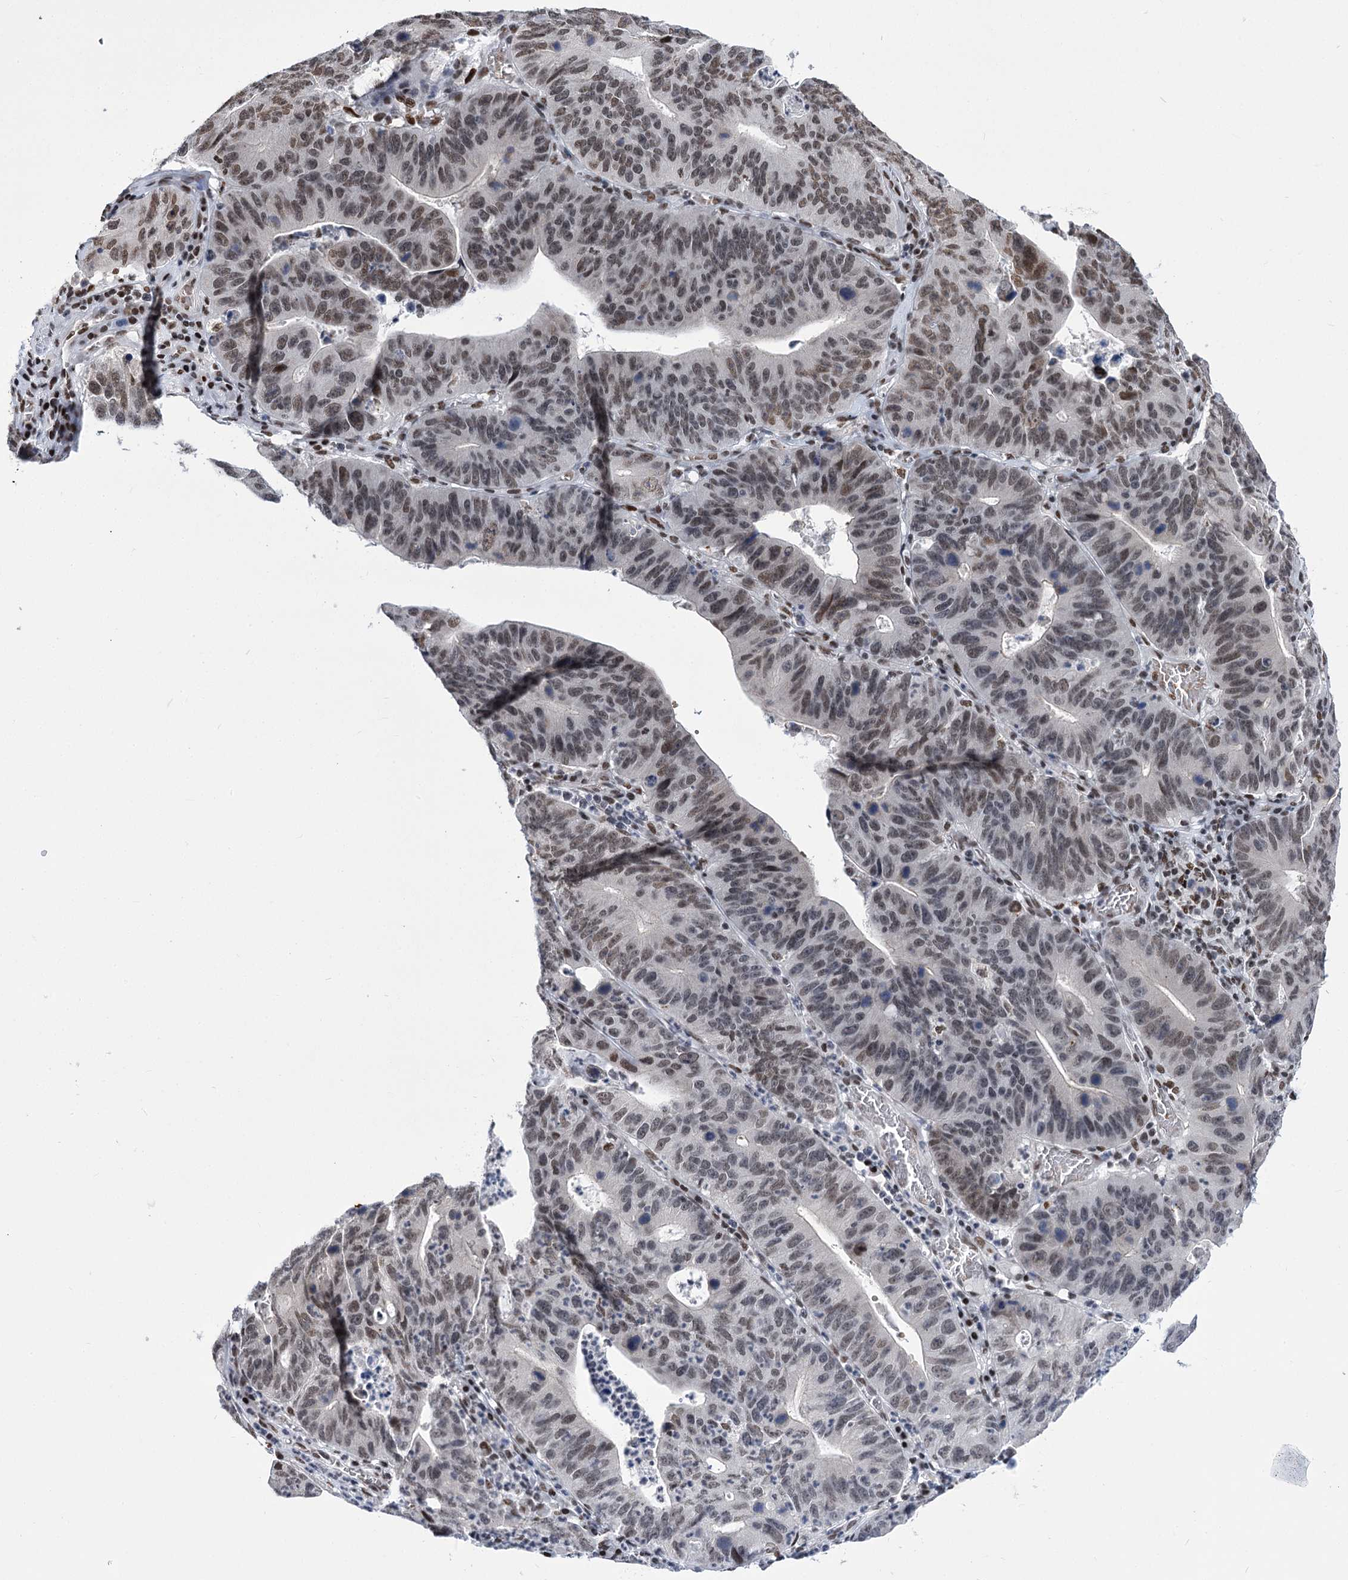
{"staining": {"intensity": "weak", "quantity": ">75%", "location": "nuclear"}, "tissue": "stomach cancer", "cell_type": "Tumor cells", "image_type": "cancer", "snomed": [{"axis": "morphology", "description": "Adenocarcinoma, NOS"}, {"axis": "topography", "description": "Stomach"}], "caption": "An IHC micrograph of neoplastic tissue is shown. Protein staining in brown shows weak nuclear positivity in adenocarcinoma (stomach) within tumor cells.", "gene": "POU4F3", "patient": {"sex": "male", "age": 59}}